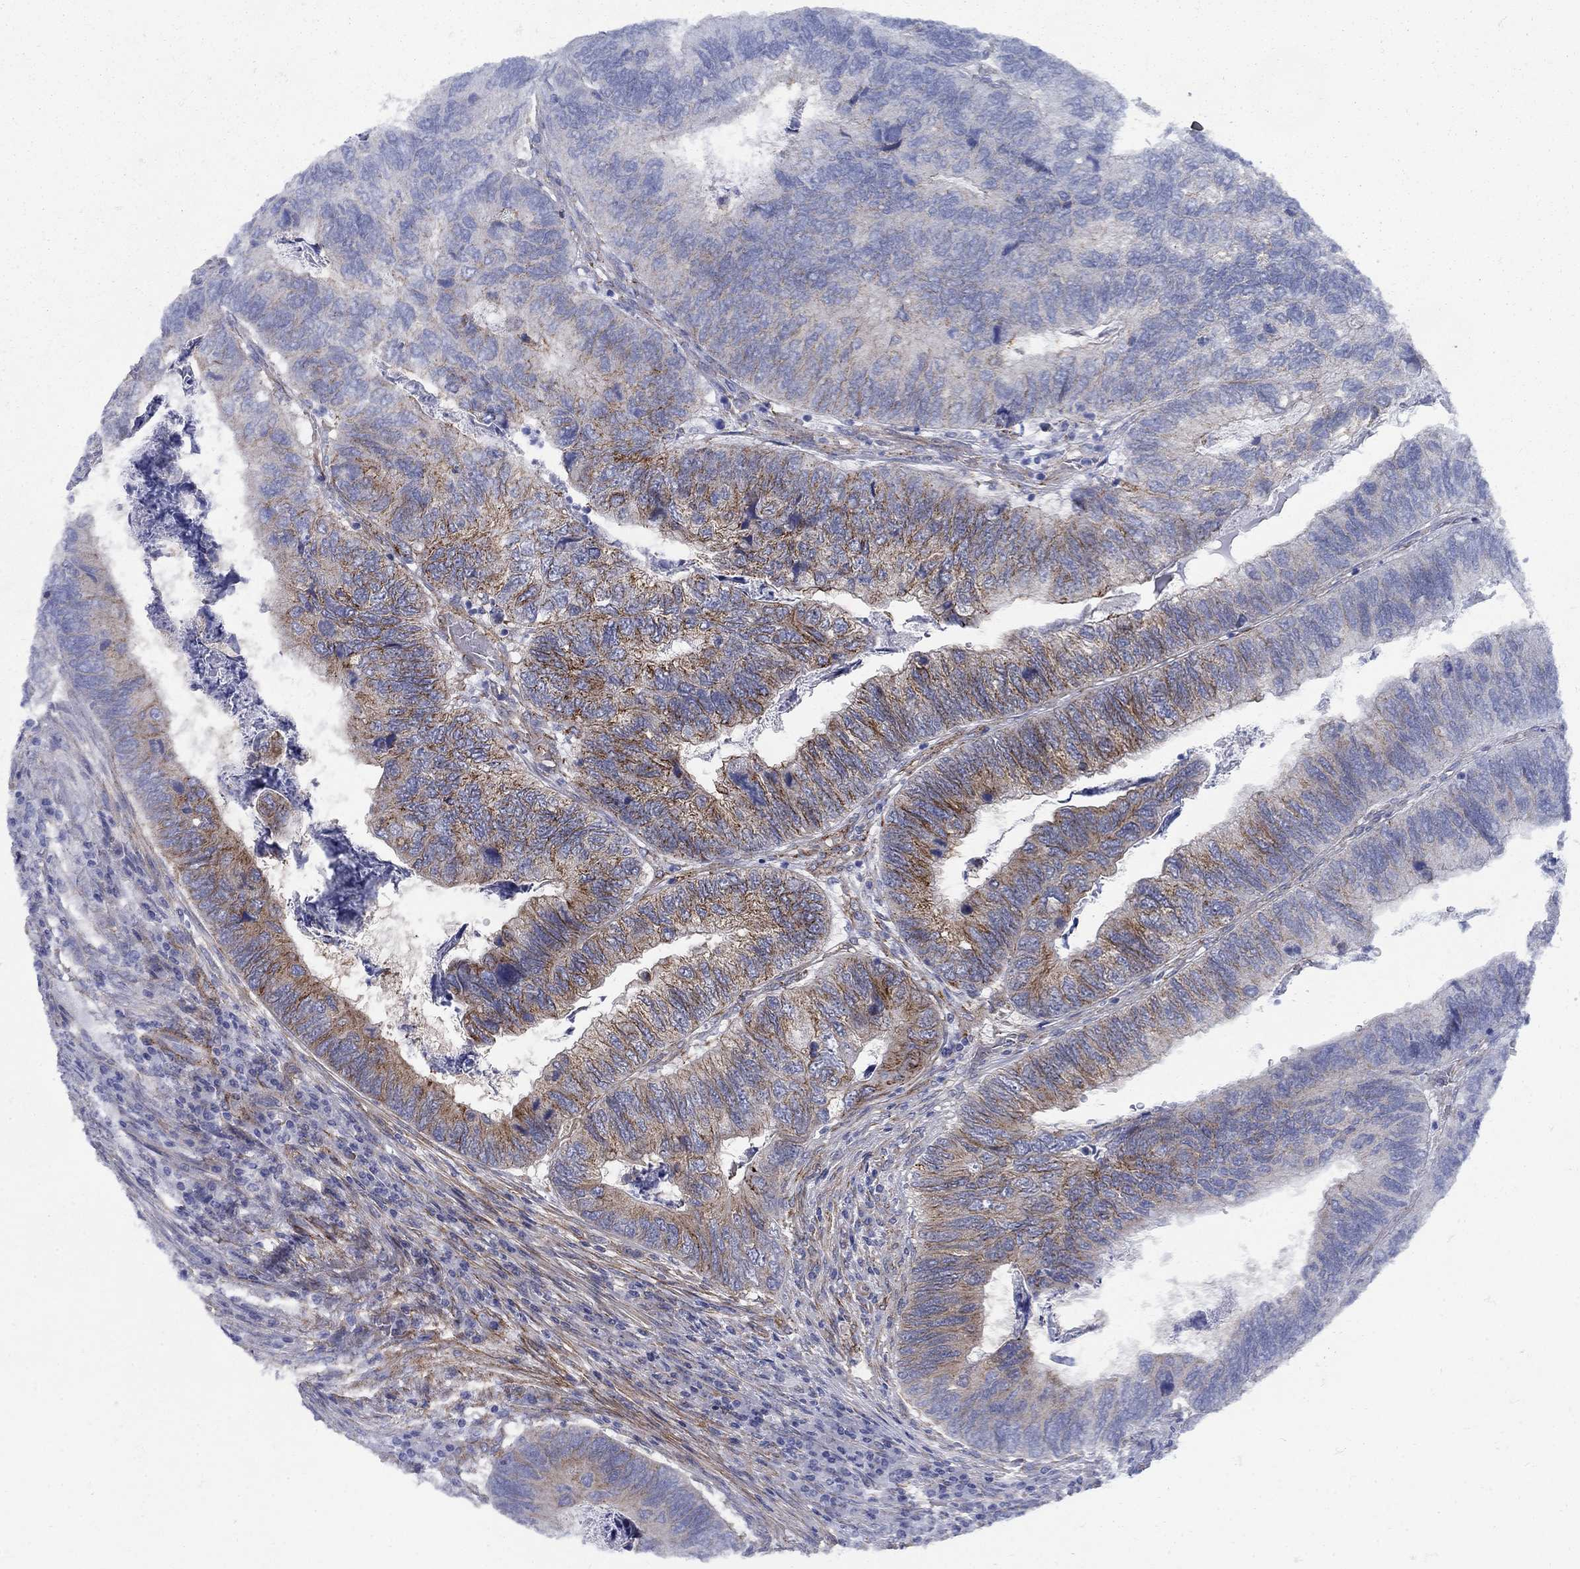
{"staining": {"intensity": "strong", "quantity": "<25%", "location": "cytoplasmic/membranous"}, "tissue": "colorectal cancer", "cell_type": "Tumor cells", "image_type": "cancer", "snomed": [{"axis": "morphology", "description": "Adenocarcinoma, NOS"}, {"axis": "topography", "description": "Colon"}], "caption": "Tumor cells demonstrate medium levels of strong cytoplasmic/membranous staining in approximately <25% of cells in human colorectal adenocarcinoma.", "gene": "SEPTIN8", "patient": {"sex": "female", "age": 67}}